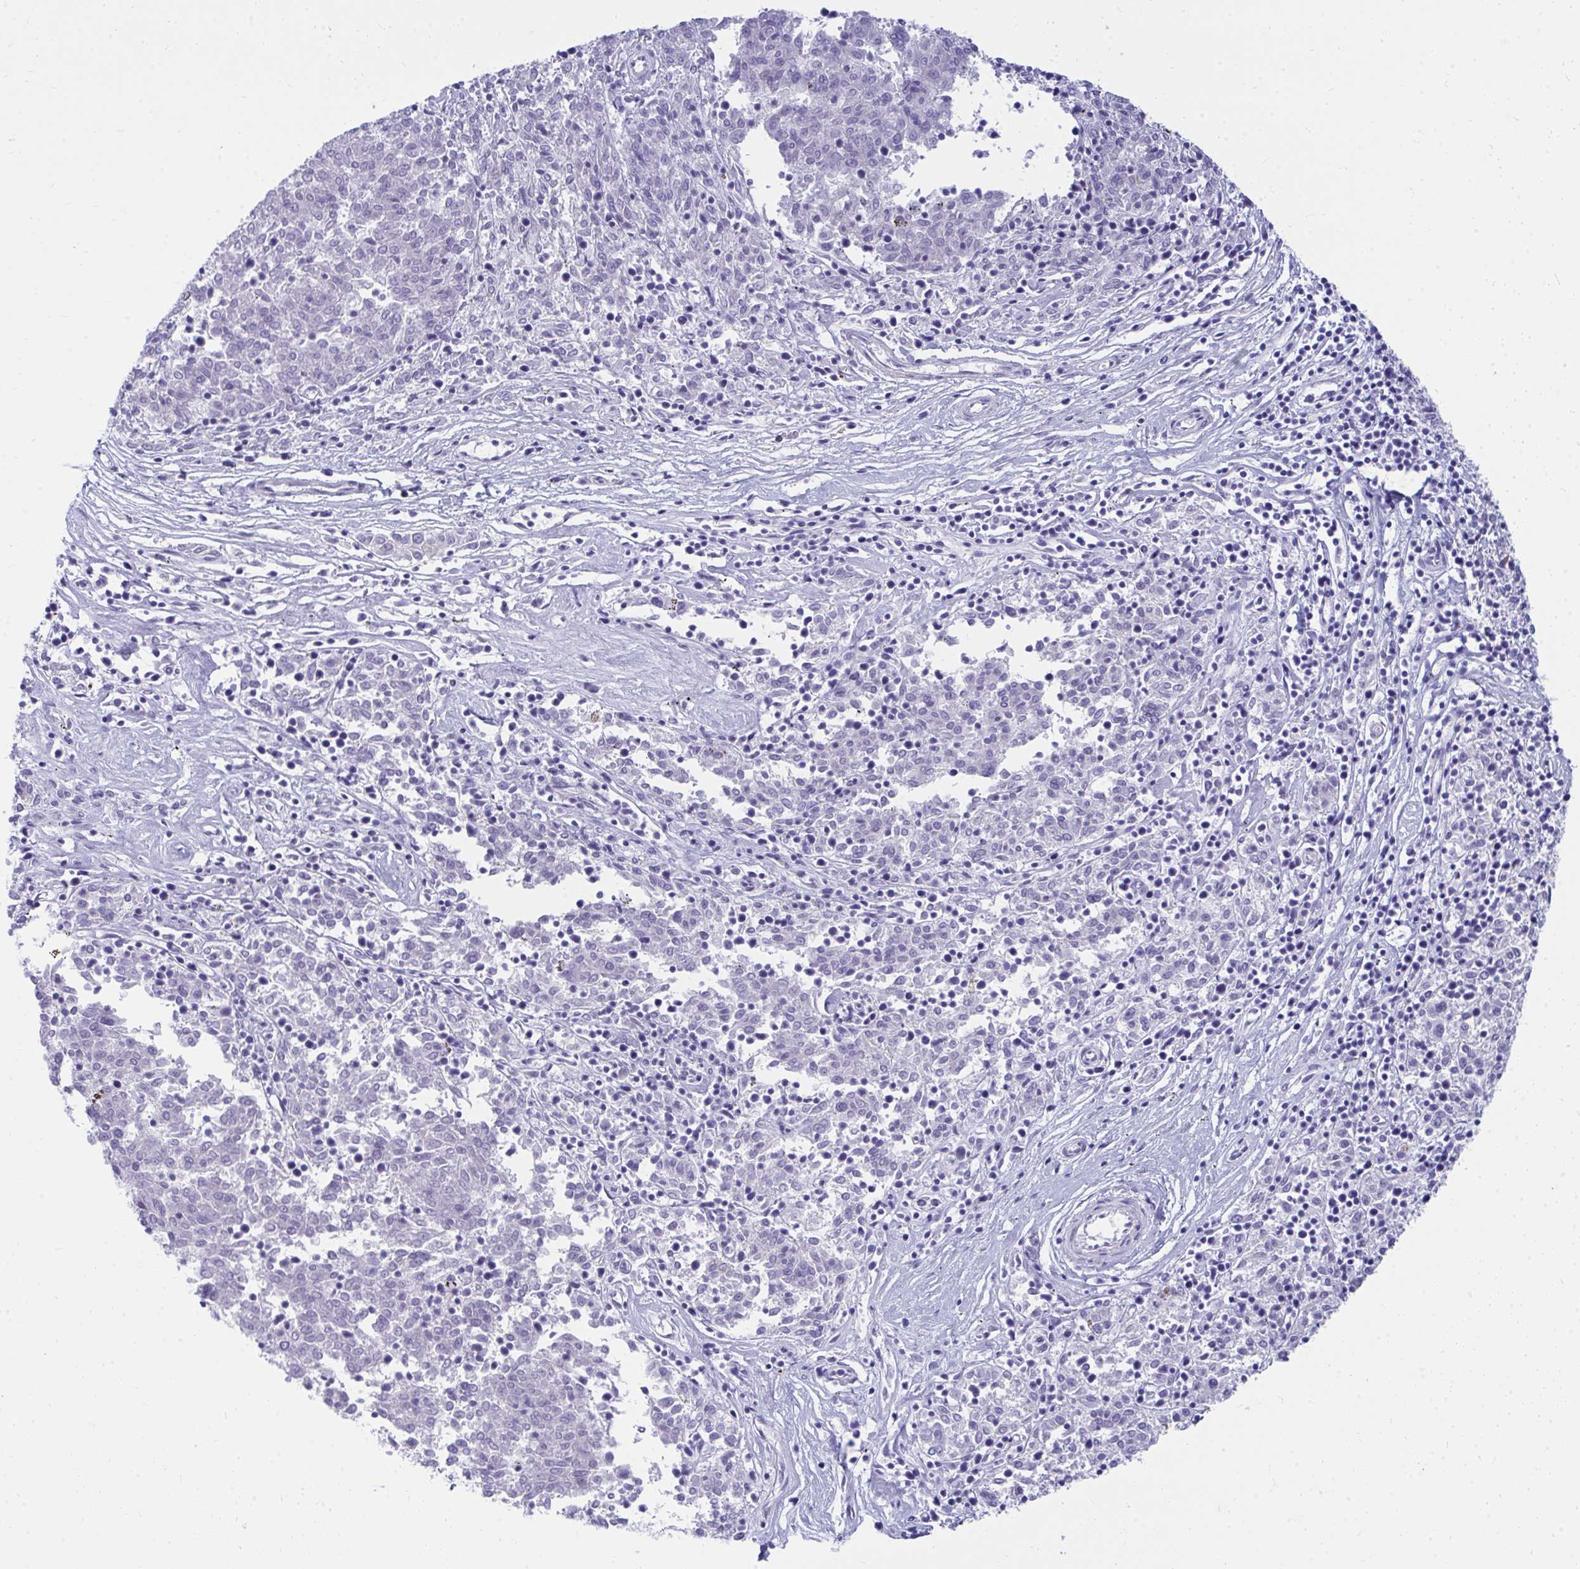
{"staining": {"intensity": "negative", "quantity": "none", "location": "none"}, "tissue": "melanoma", "cell_type": "Tumor cells", "image_type": "cancer", "snomed": [{"axis": "morphology", "description": "Malignant melanoma, NOS"}, {"axis": "topography", "description": "Skin"}], "caption": "High magnification brightfield microscopy of malignant melanoma stained with DAB (3,3'-diaminobenzidine) (brown) and counterstained with hematoxylin (blue): tumor cells show no significant staining.", "gene": "OR5F1", "patient": {"sex": "female", "age": 72}}